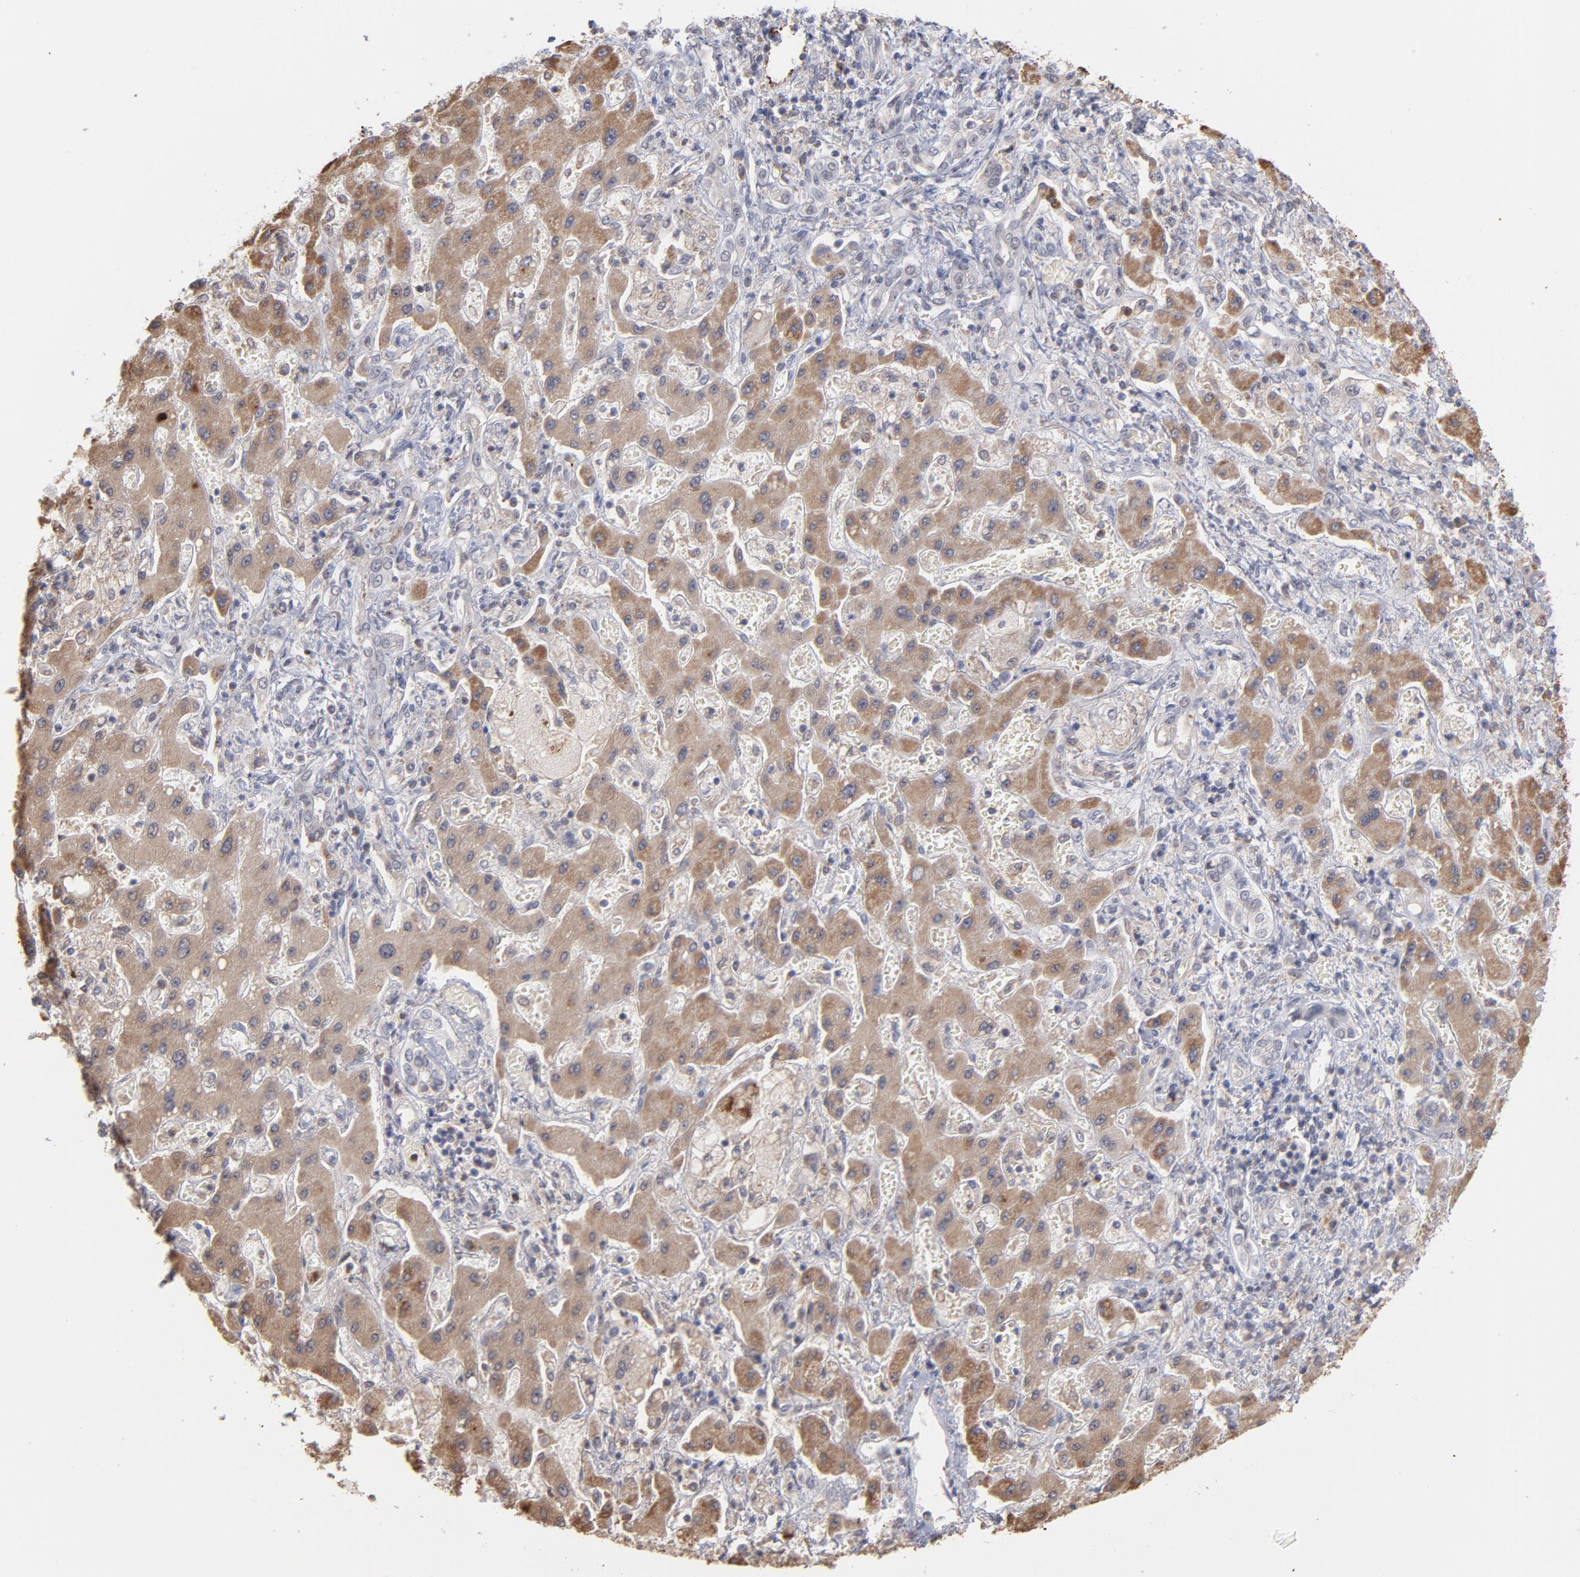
{"staining": {"intensity": "negative", "quantity": "none", "location": "none"}, "tissue": "liver cancer", "cell_type": "Tumor cells", "image_type": "cancer", "snomed": [{"axis": "morphology", "description": "Cholangiocarcinoma"}, {"axis": "topography", "description": "Liver"}], "caption": "IHC of human liver cancer (cholangiocarcinoma) reveals no positivity in tumor cells.", "gene": "OAS1", "patient": {"sex": "male", "age": 50}}